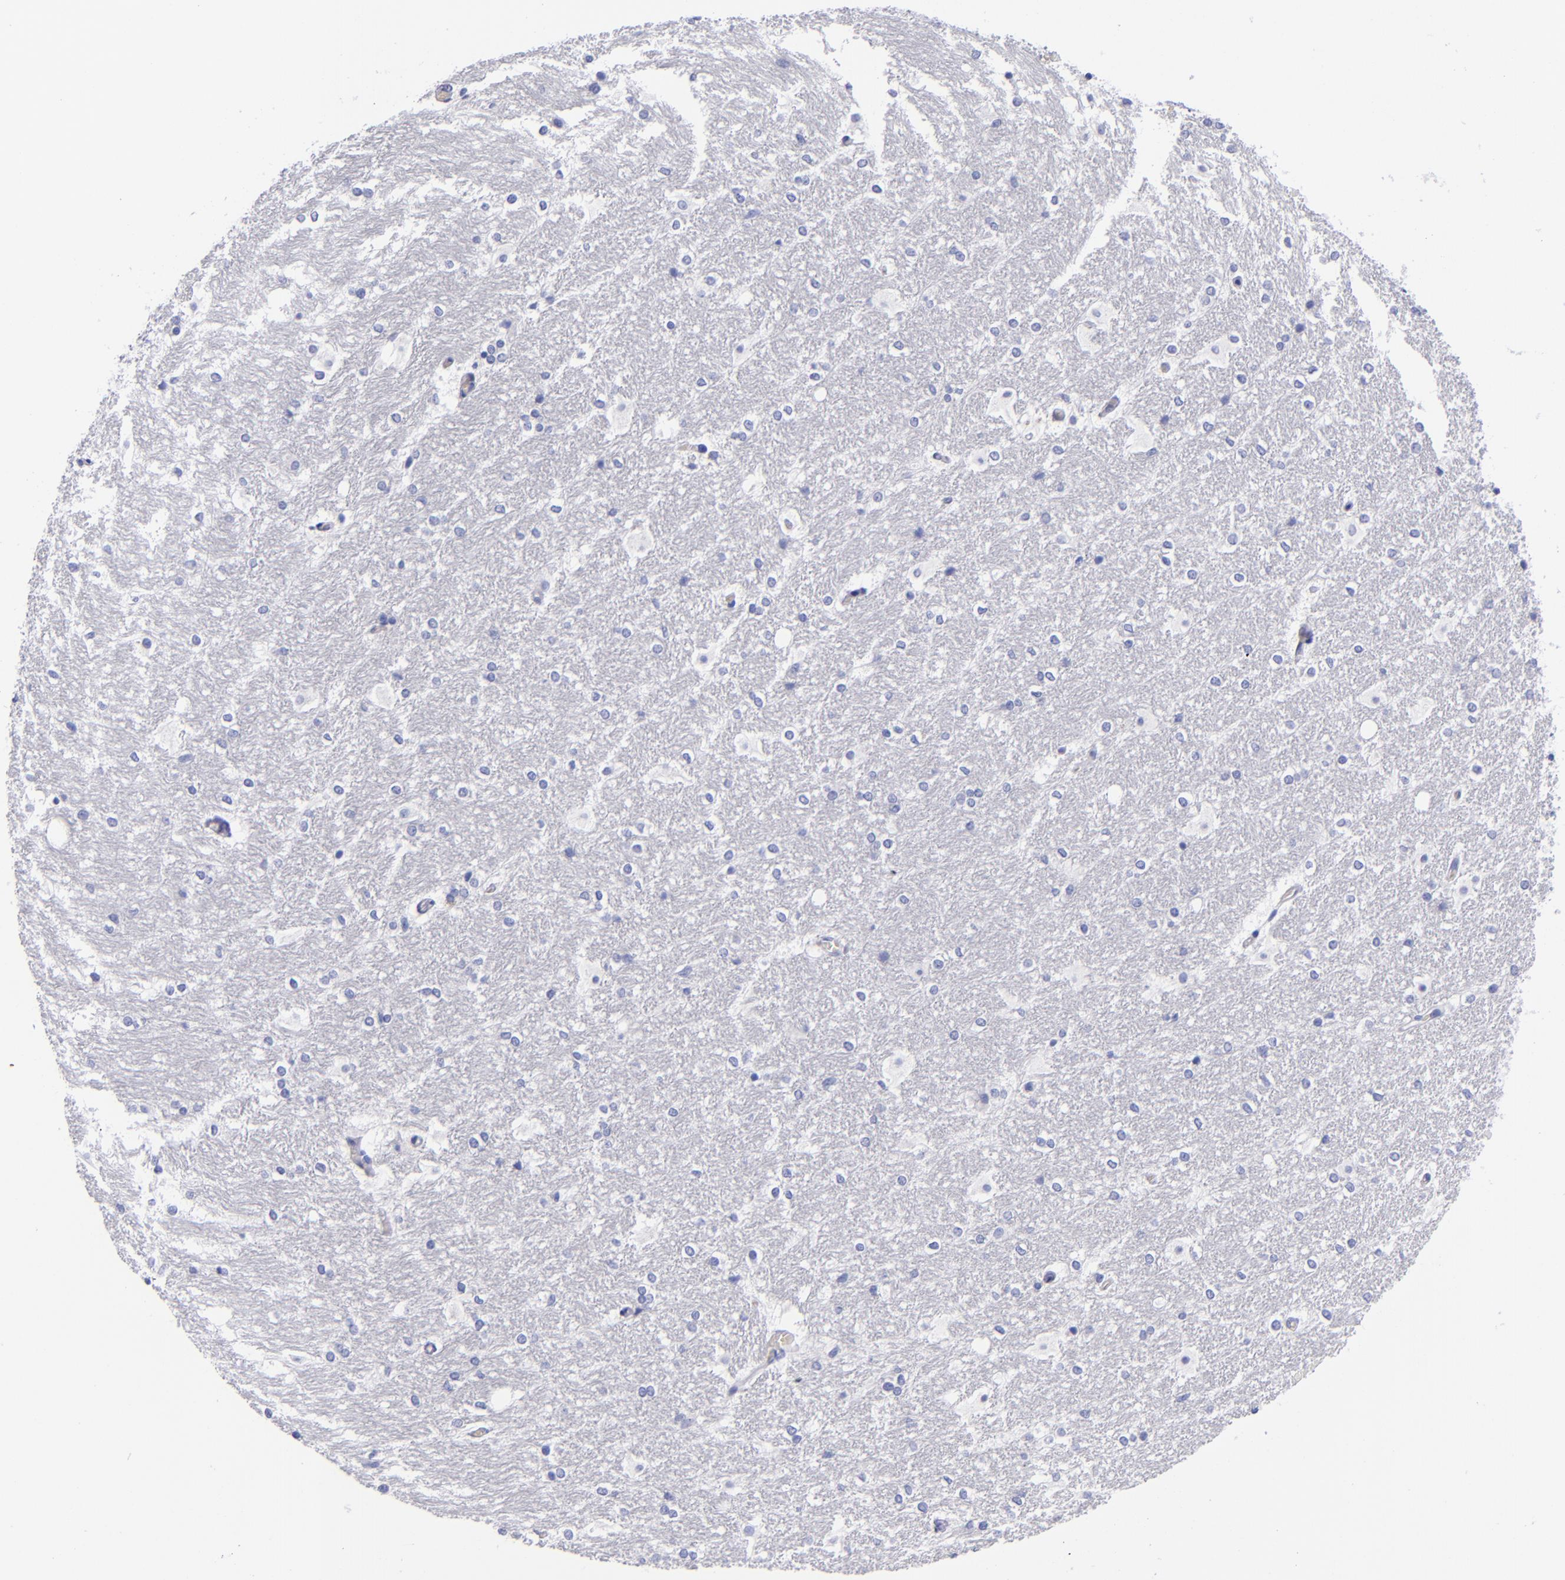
{"staining": {"intensity": "negative", "quantity": "none", "location": "none"}, "tissue": "hippocampus", "cell_type": "Glial cells", "image_type": "normal", "snomed": [{"axis": "morphology", "description": "Normal tissue, NOS"}, {"axis": "topography", "description": "Hippocampus"}], "caption": "This is an immunohistochemistry image of unremarkable human hippocampus. There is no positivity in glial cells.", "gene": "MCM7", "patient": {"sex": "female", "age": 19}}